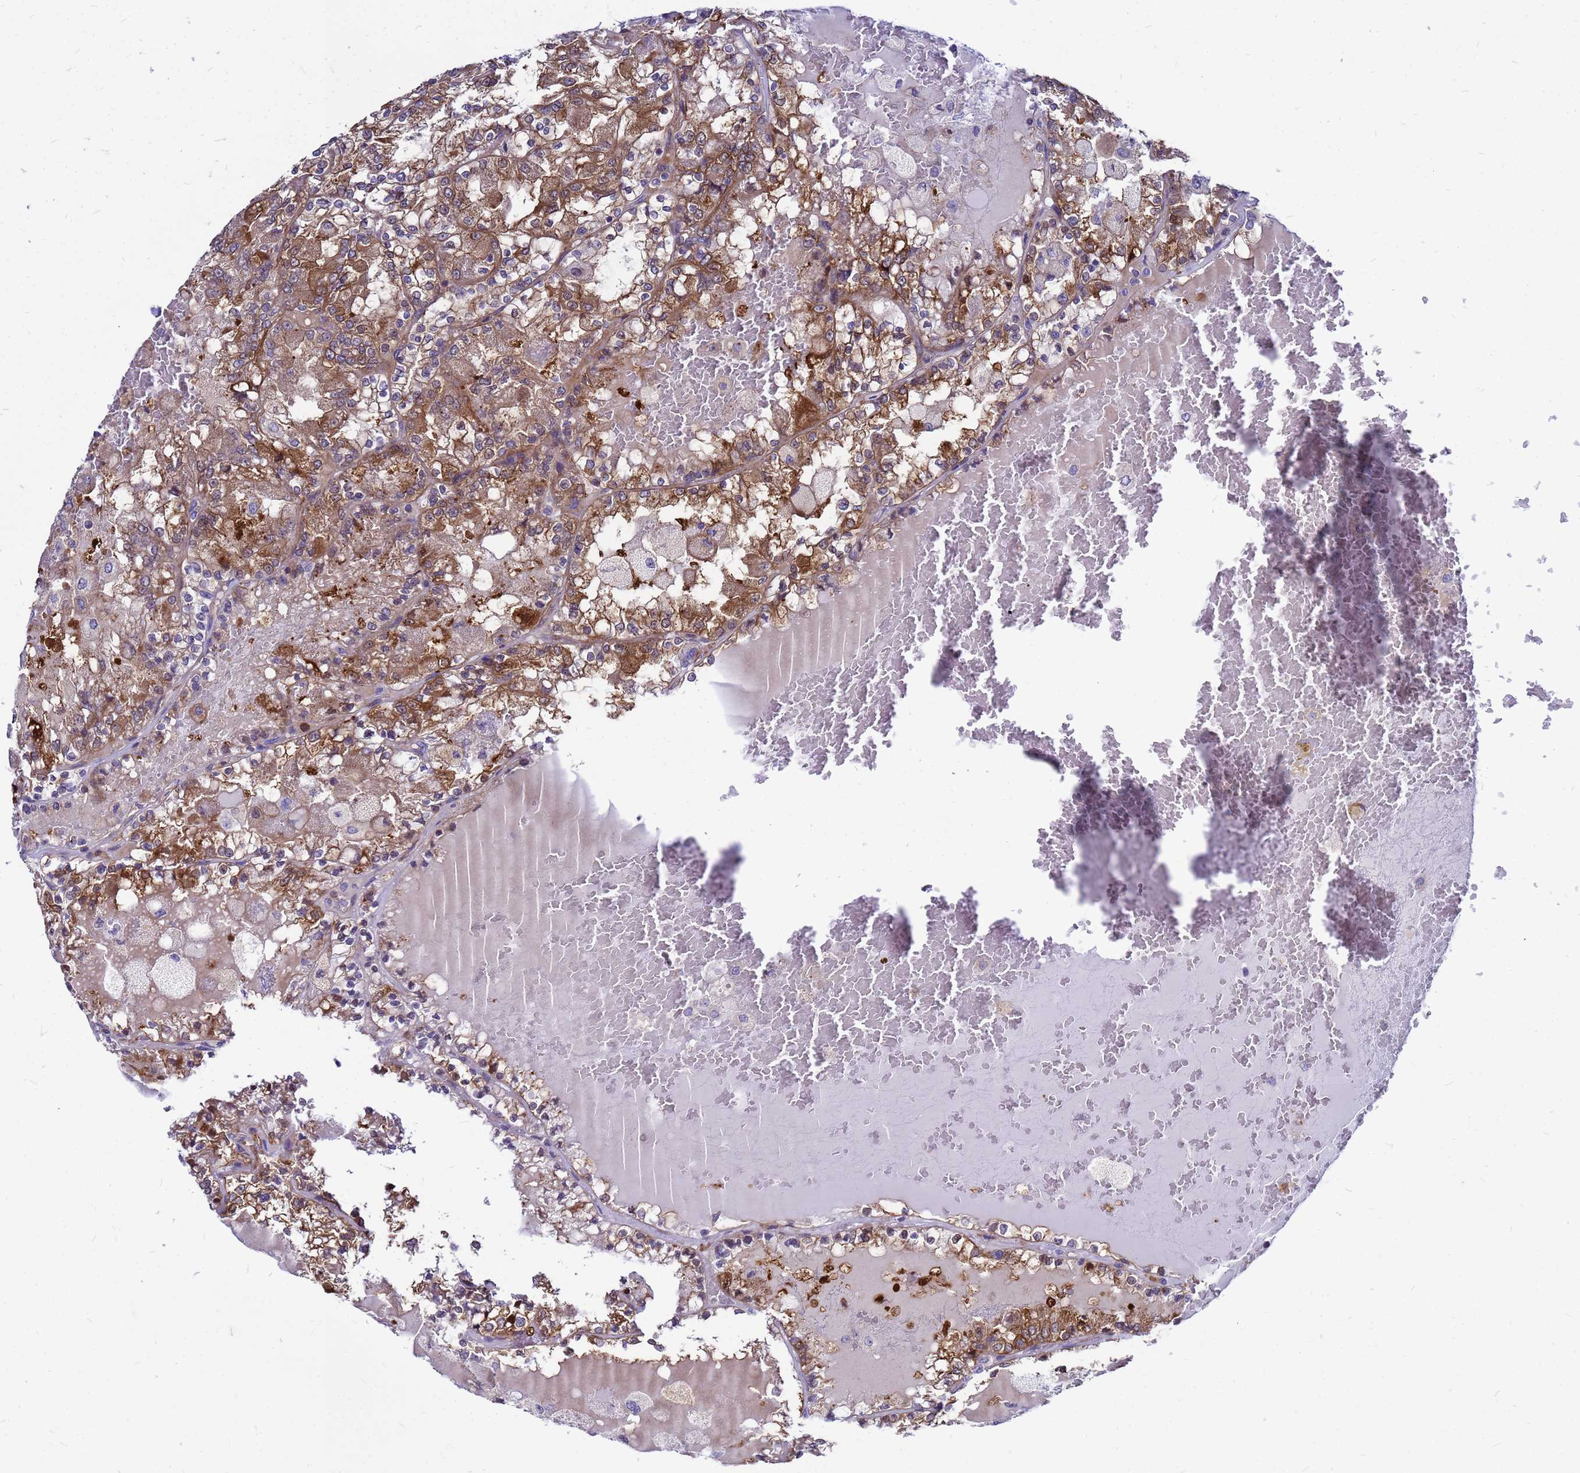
{"staining": {"intensity": "moderate", "quantity": ">75%", "location": "cytoplasmic/membranous"}, "tissue": "renal cancer", "cell_type": "Tumor cells", "image_type": "cancer", "snomed": [{"axis": "morphology", "description": "Adenocarcinoma, NOS"}, {"axis": "topography", "description": "Kidney"}], "caption": "Immunohistochemical staining of human renal cancer (adenocarcinoma) shows medium levels of moderate cytoplasmic/membranous protein positivity in about >75% of tumor cells.", "gene": "FHIP1A", "patient": {"sex": "female", "age": 56}}